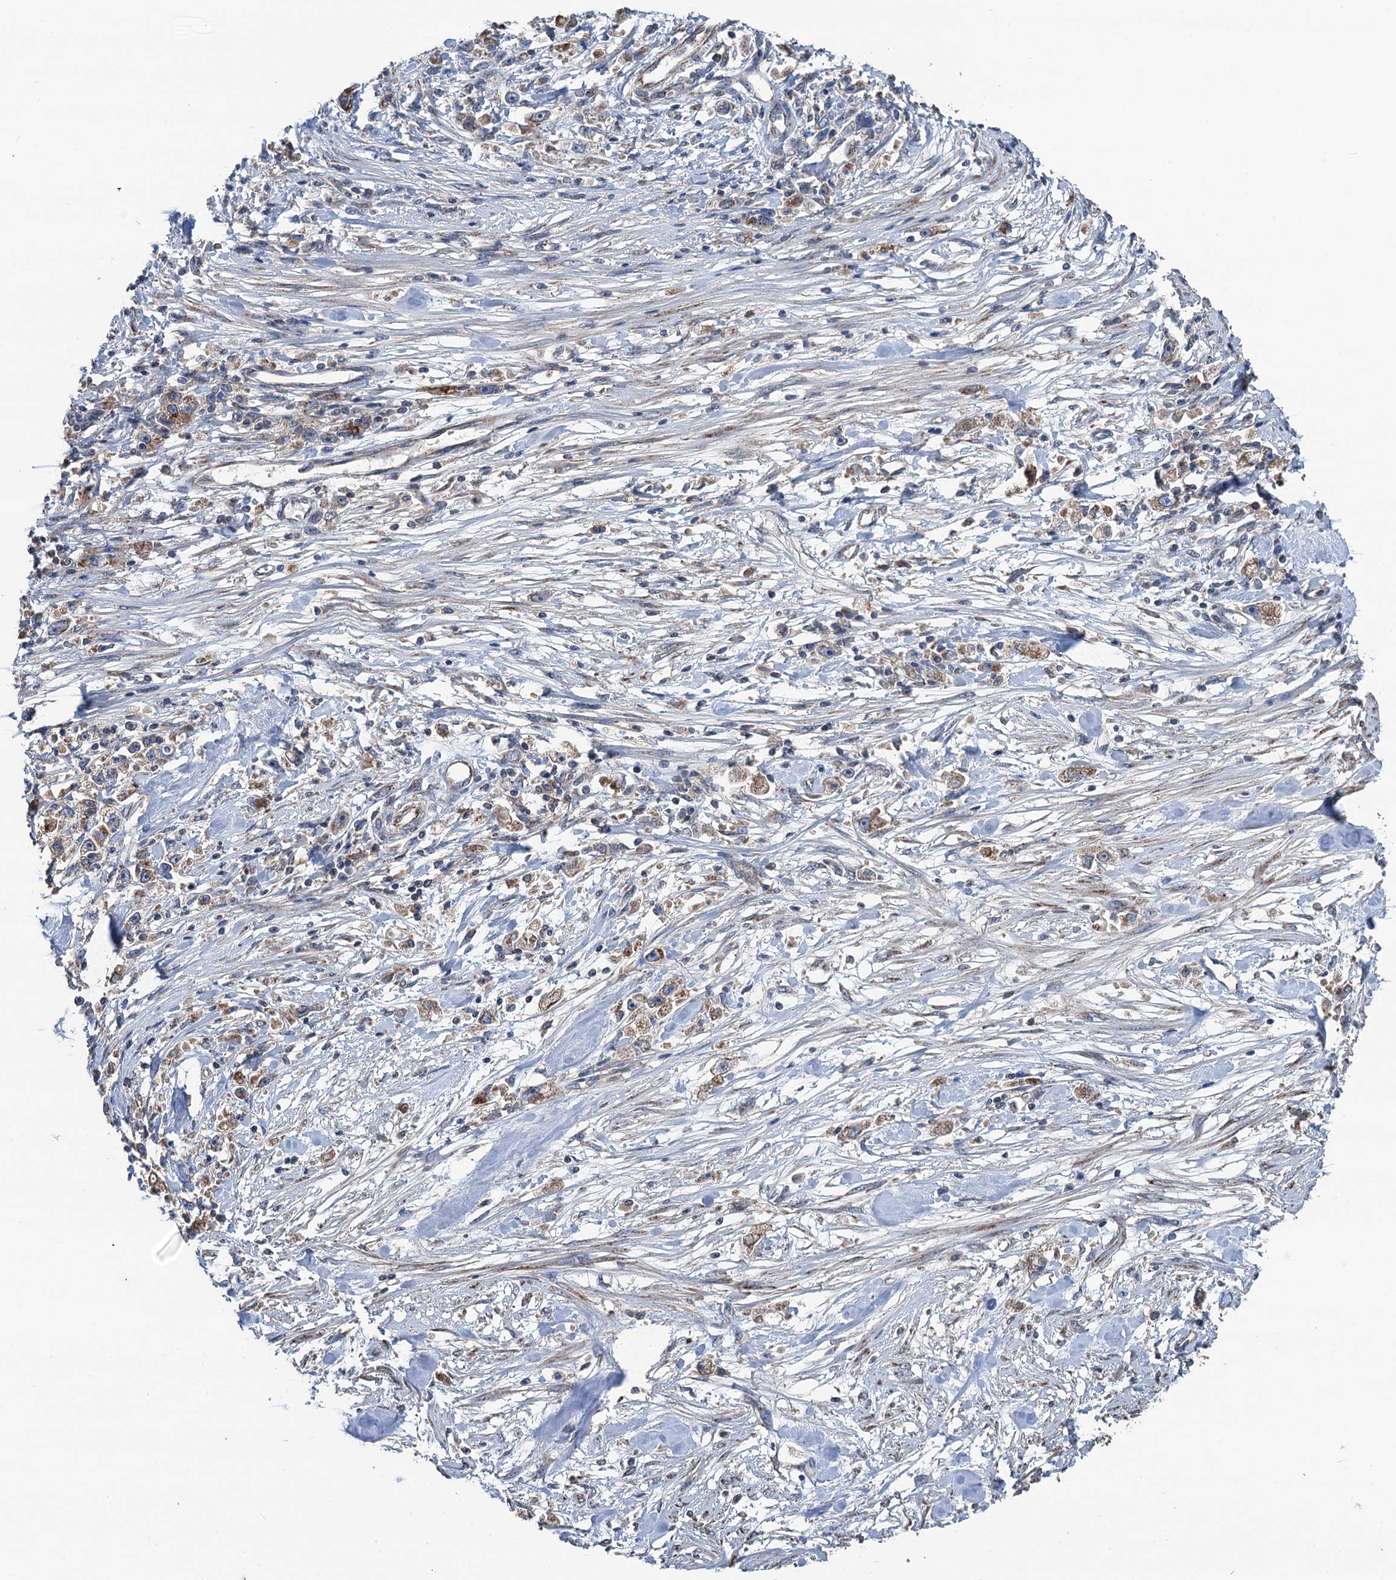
{"staining": {"intensity": "moderate", "quantity": ">75%", "location": "cytoplasmic/membranous"}, "tissue": "stomach cancer", "cell_type": "Tumor cells", "image_type": "cancer", "snomed": [{"axis": "morphology", "description": "Adenocarcinoma, NOS"}, {"axis": "topography", "description": "Stomach"}], "caption": "Adenocarcinoma (stomach) was stained to show a protein in brown. There is medium levels of moderate cytoplasmic/membranous expression in approximately >75% of tumor cells.", "gene": "DGLUCY", "patient": {"sex": "female", "age": 59}}